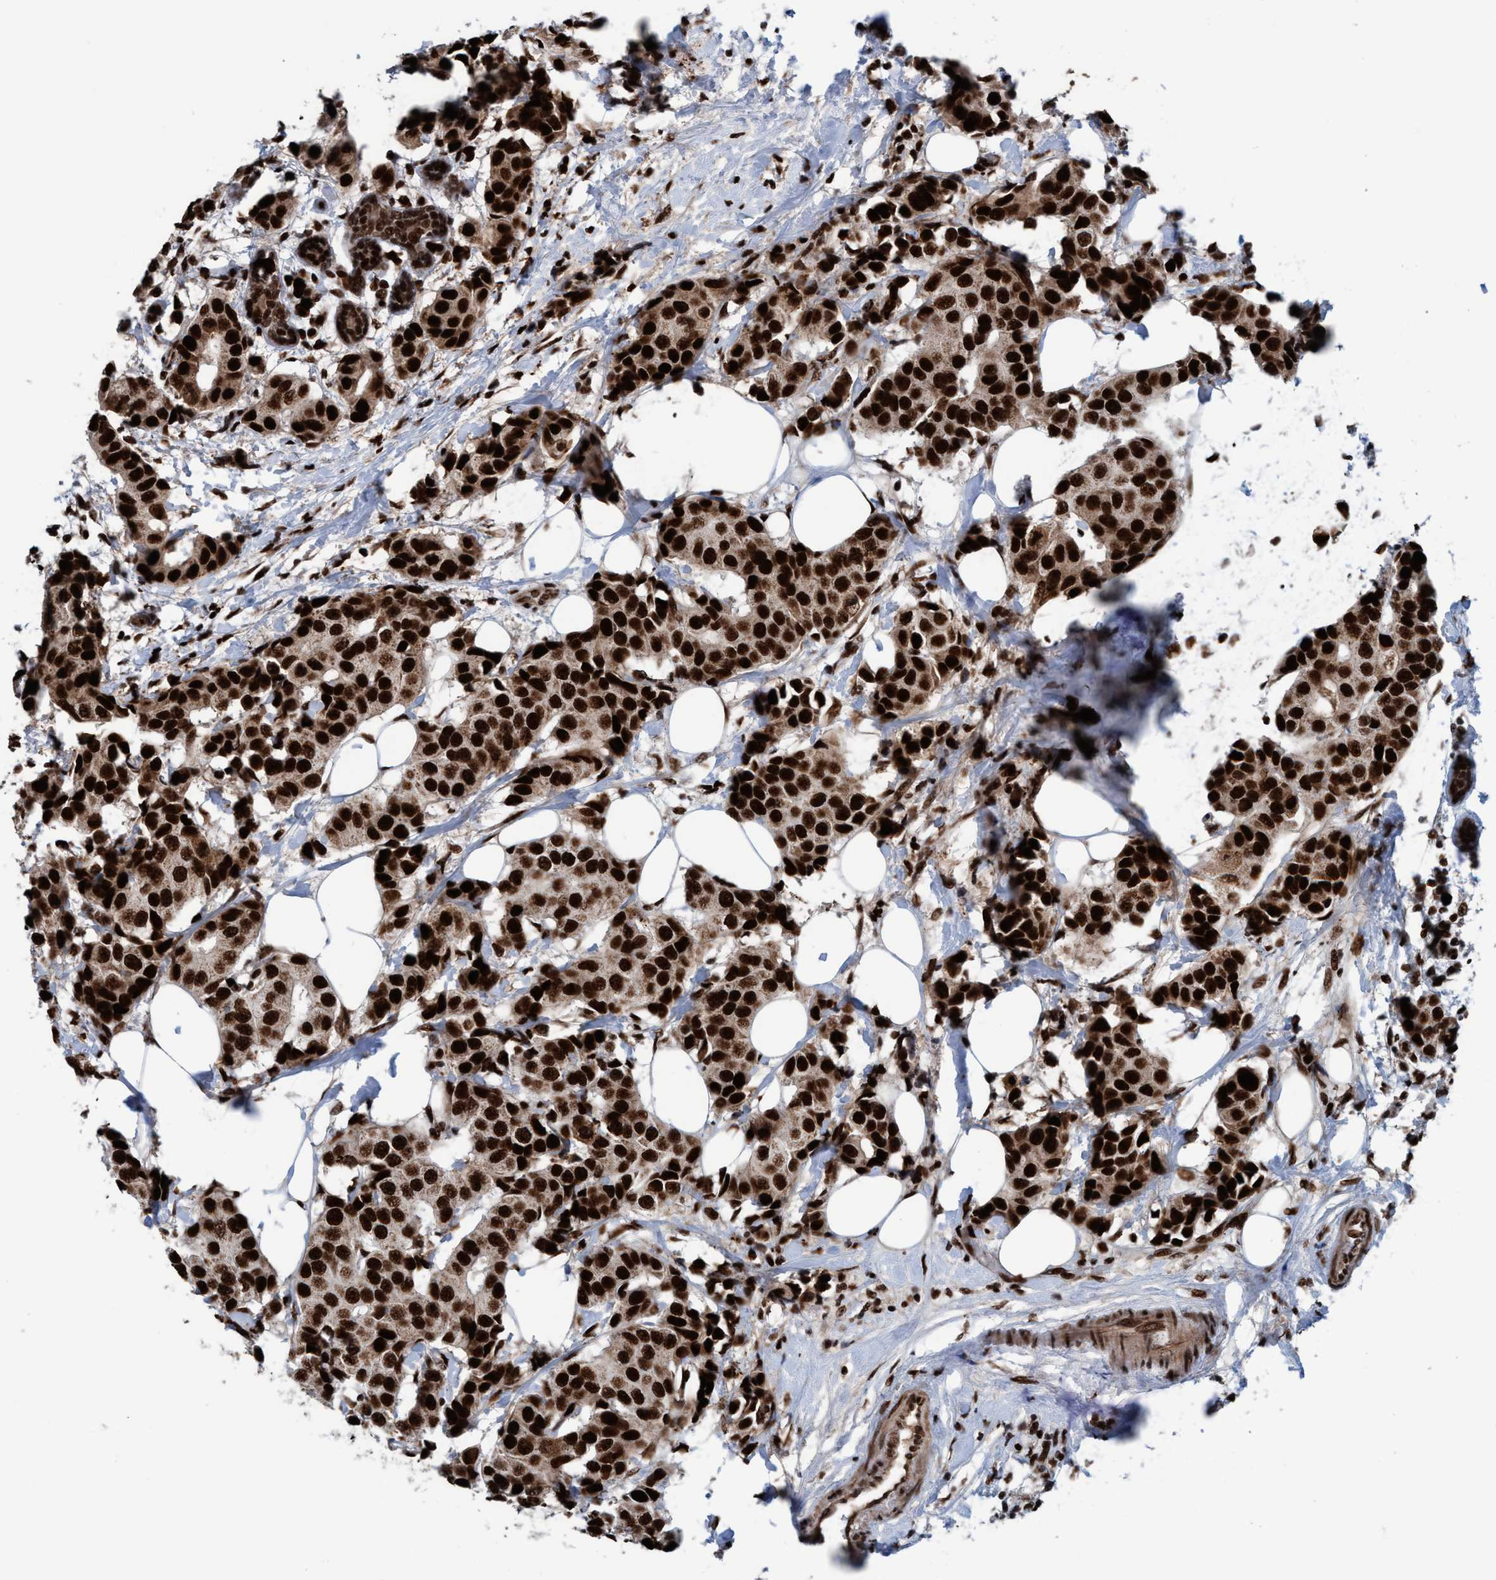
{"staining": {"intensity": "strong", "quantity": ">75%", "location": "cytoplasmic/membranous,nuclear"}, "tissue": "breast cancer", "cell_type": "Tumor cells", "image_type": "cancer", "snomed": [{"axis": "morphology", "description": "Normal tissue, NOS"}, {"axis": "morphology", "description": "Duct carcinoma"}, {"axis": "topography", "description": "Breast"}], "caption": "A micrograph of breast intraductal carcinoma stained for a protein displays strong cytoplasmic/membranous and nuclear brown staining in tumor cells.", "gene": "TOPBP1", "patient": {"sex": "female", "age": 39}}